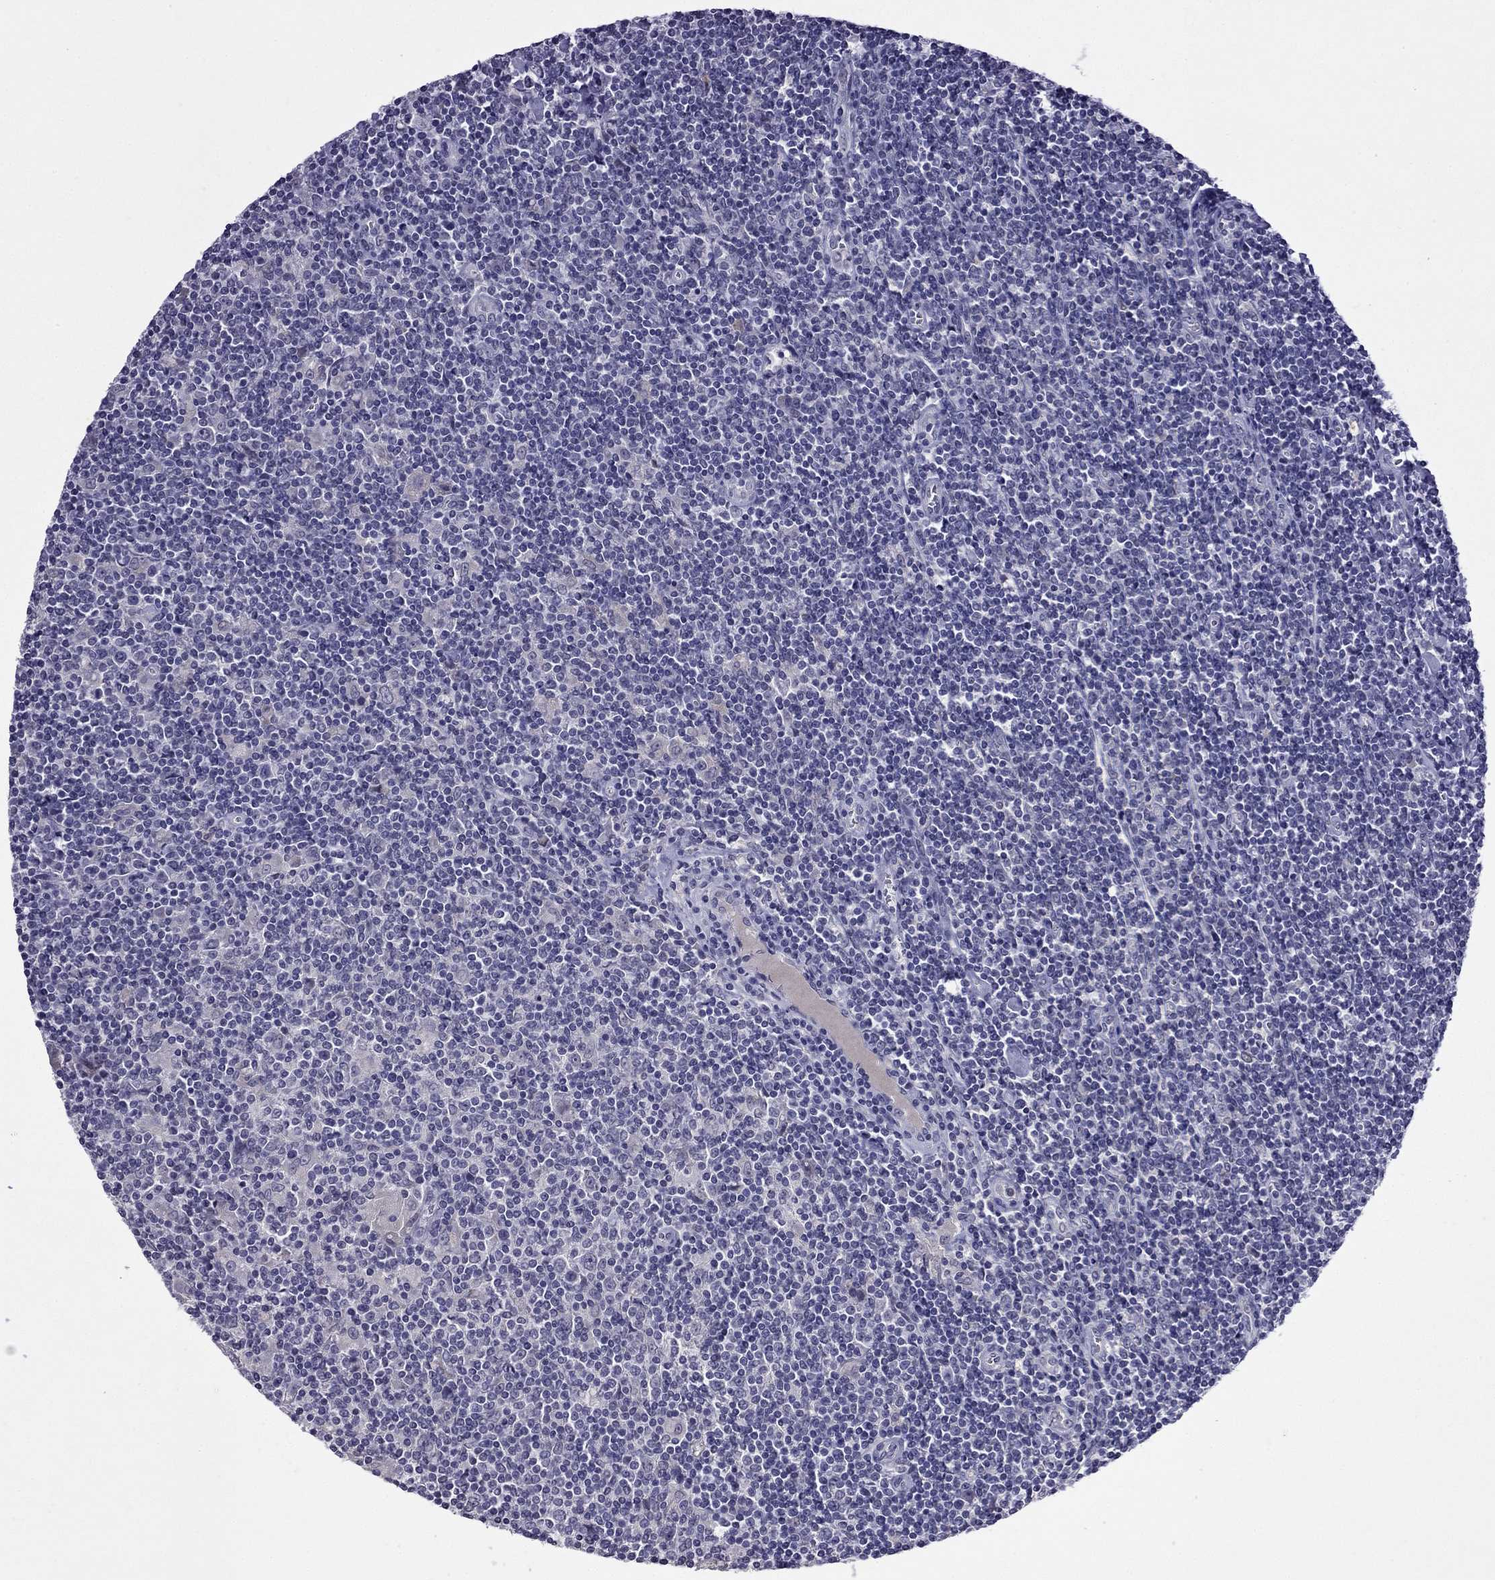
{"staining": {"intensity": "negative", "quantity": "none", "location": "none"}, "tissue": "lymphoma", "cell_type": "Tumor cells", "image_type": "cancer", "snomed": [{"axis": "morphology", "description": "Hodgkin's disease, NOS"}, {"axis": "topography", "description": "Lymph node"}], "caption": "High power microscopy histopathology image of an immunohistochemistry micrograph of Hodgkin's disease, revealing no significant positivity in tumor cells. (DAB IHC with hematoxylin counter stain).", "gene": "STAR", "patient": {"sex": "male", "age": 40}}